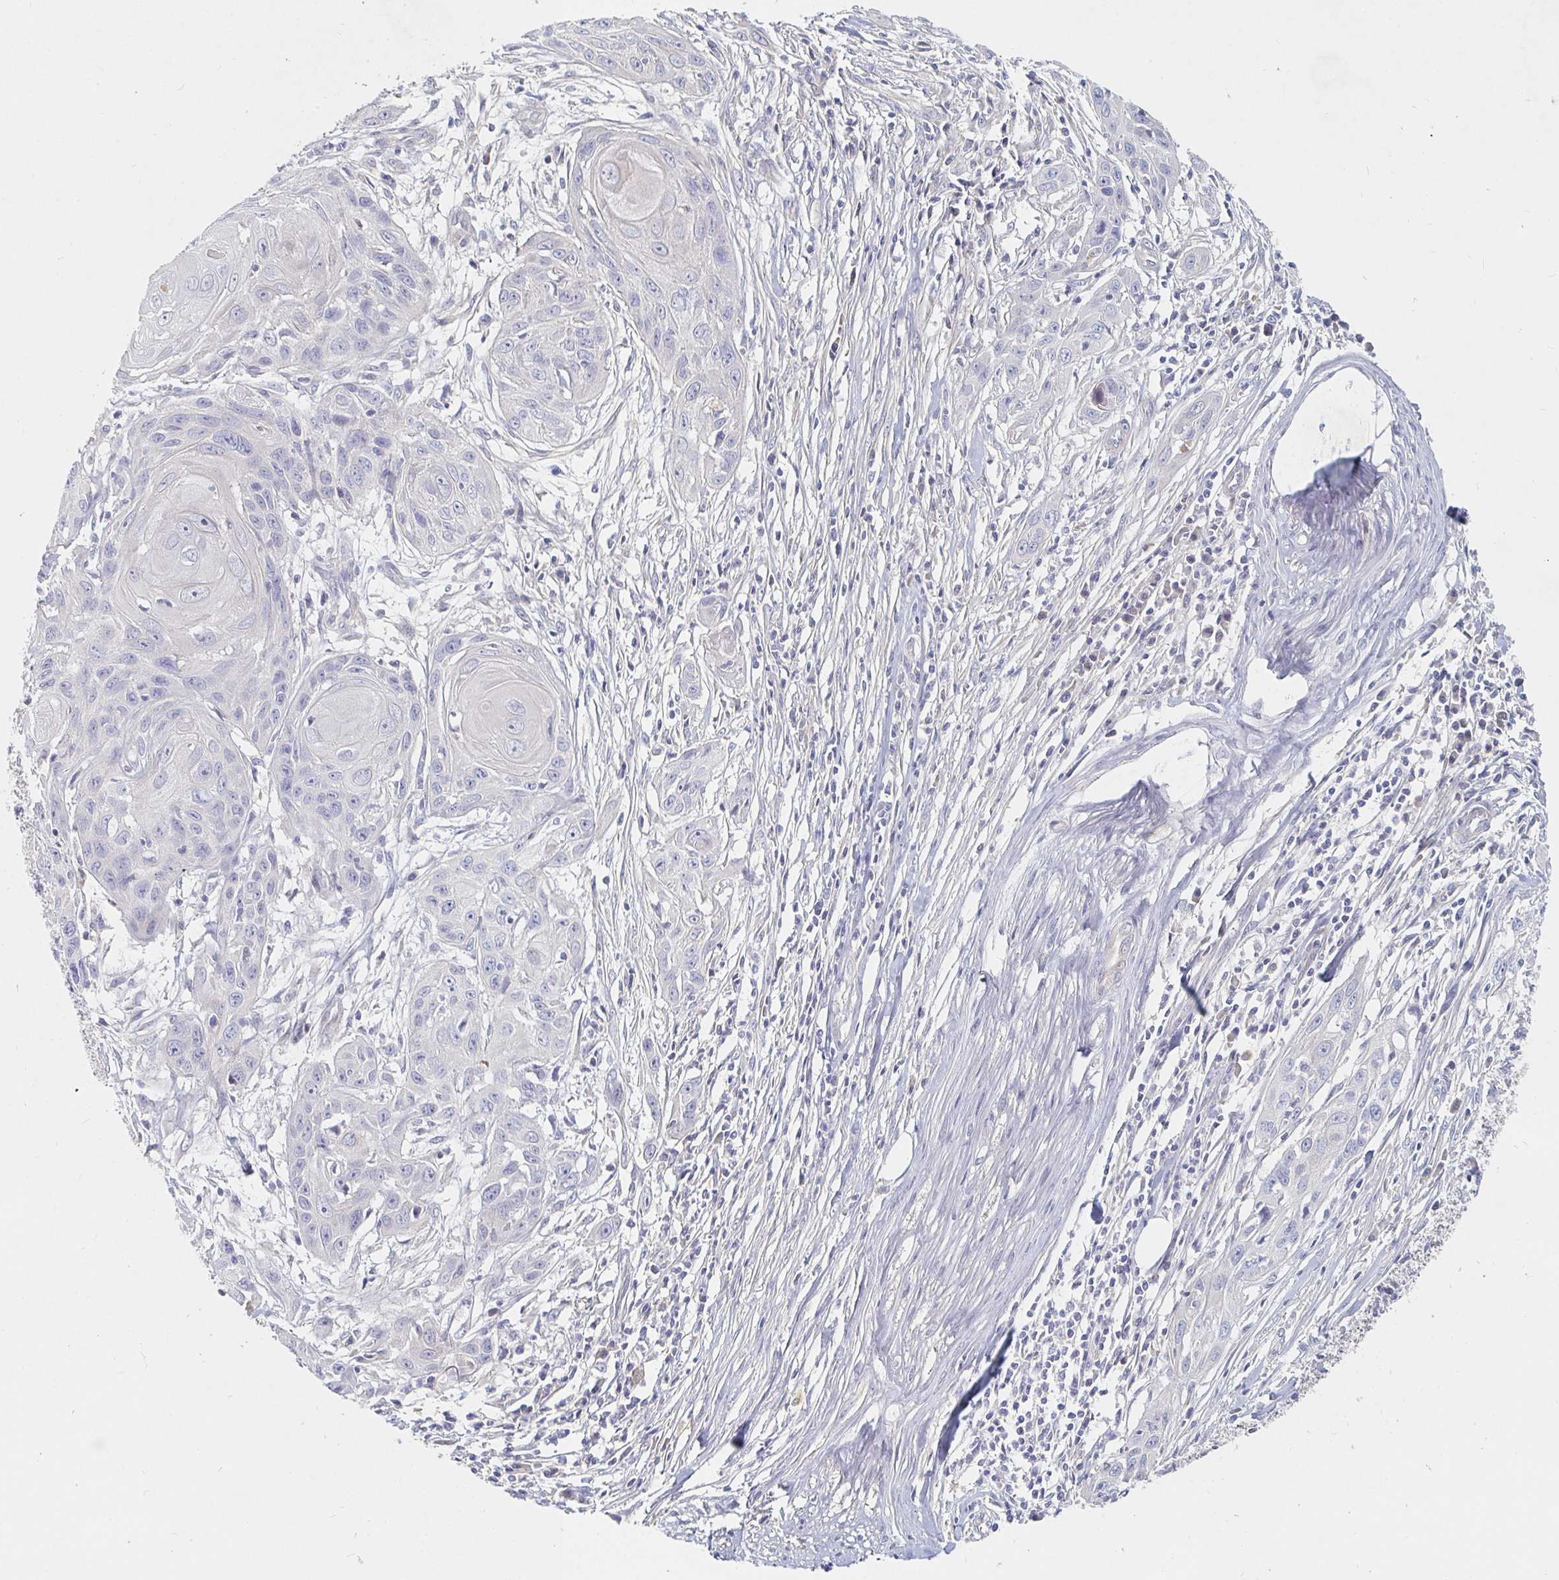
{"staining": {"intensity": "negative", "quantity": "none", "location": "none"}, "tissue": "skin cancer", "cell_type": "Tumor cells", "image_type": "cancer", "snomed": [{"axis": "morphology", "description": "Squamous cell carcinoma, NOS"}, {"axis": "topography", "description": "Skin"}, {"axis": "topography", "description": "Vulva"}], "caption": "Image shows no significant protein expression in tumor cells of skin squamous cell carcinoma.", "gene": "NME9", "patient": {"sex": "female", "age": 83}}